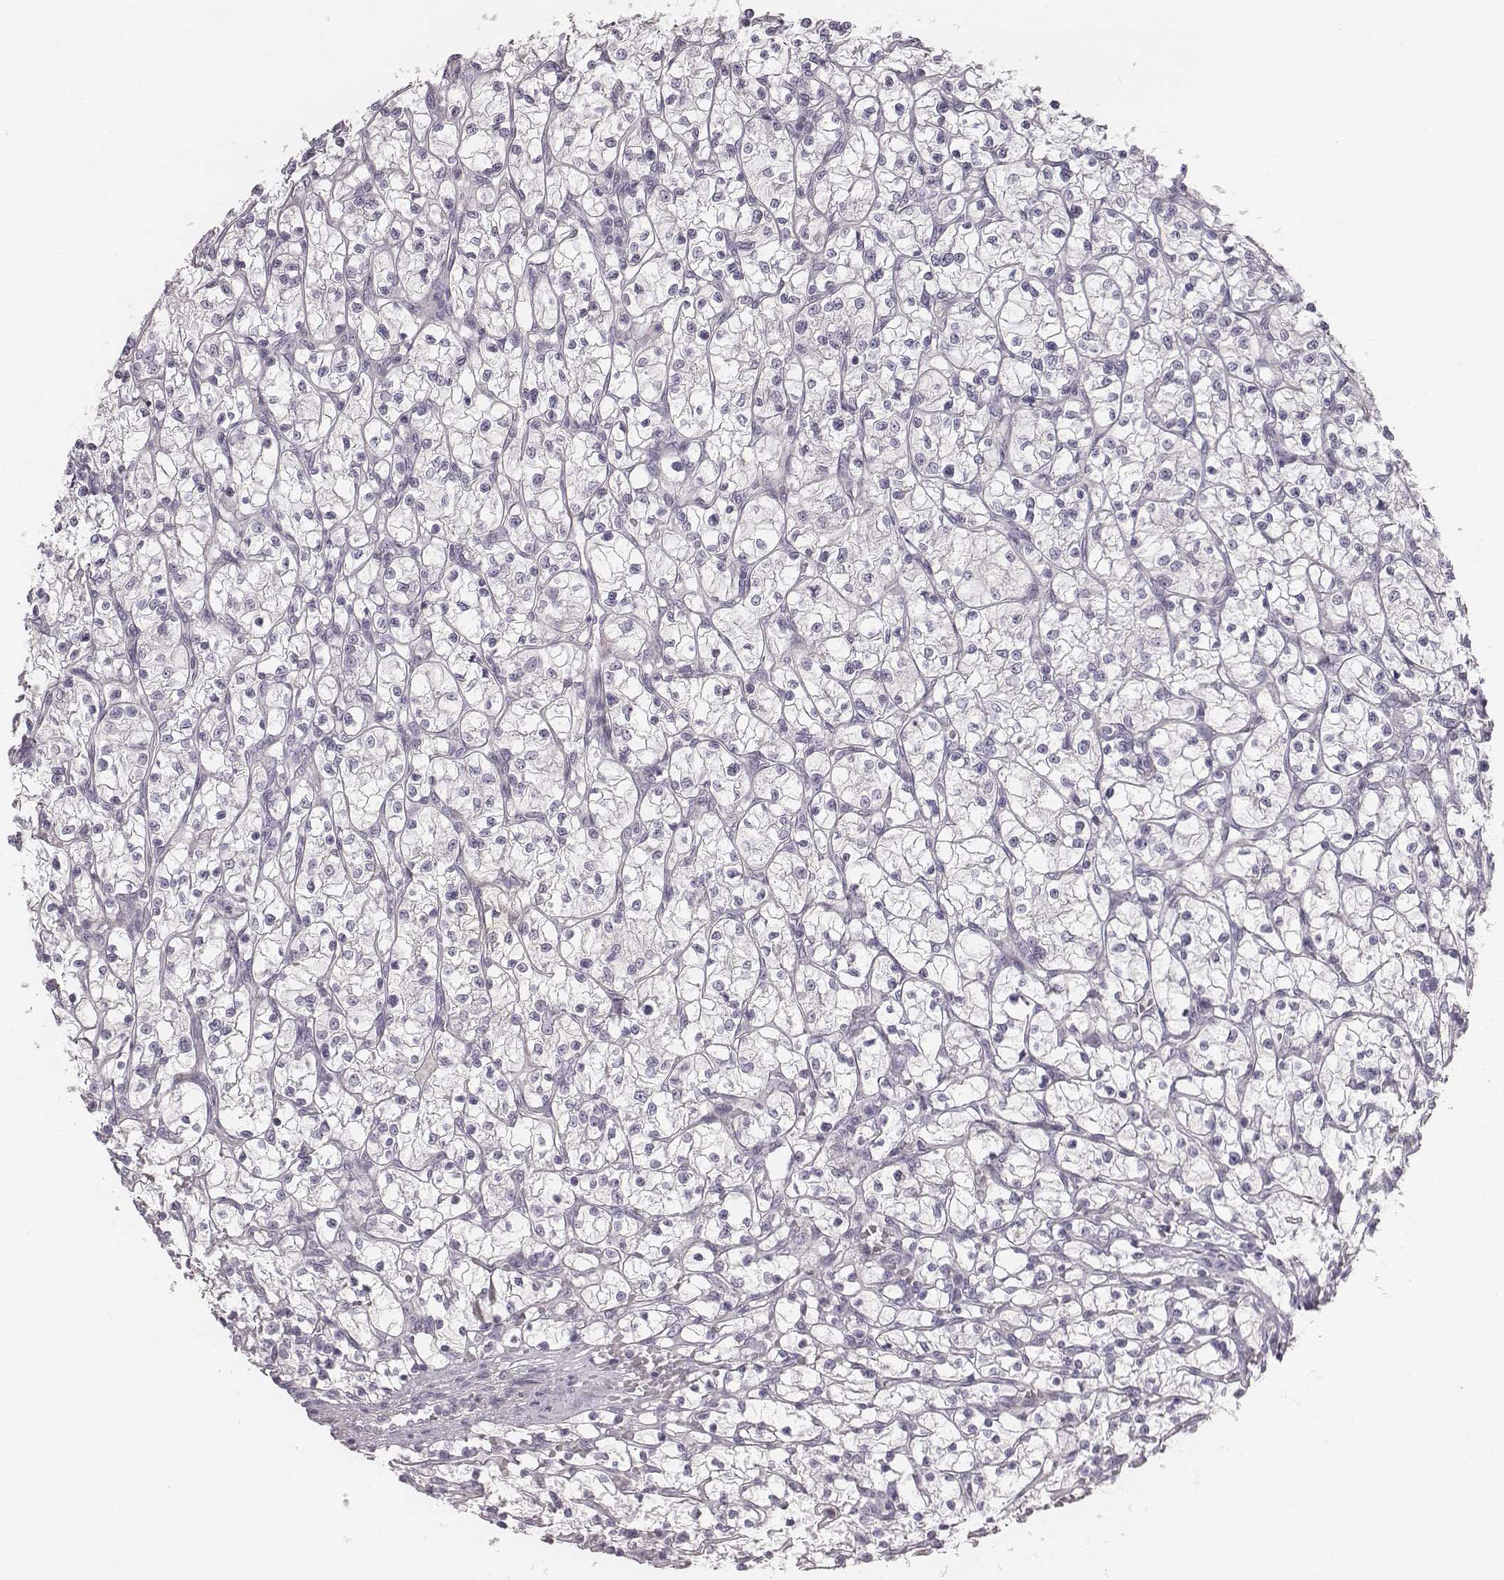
{"staining": {"intensity": "negative", "quantity": "none", "location": "none"}, "tissue": "renal cancer", "cell_type": "Tumor cells", "image_type": "cancer", "snomed": [{"axis": "morphology", "description": "Adenocarcinoma, NOS"}, {"axis": "topography", "description": "Kidney"}], "caption": "Adenocarcinoma (renal) stained for a protein using IHC reveals no expression tumor cells.", "gene": "CACNG4", "patient": {"sex": "female", "age": 64}}